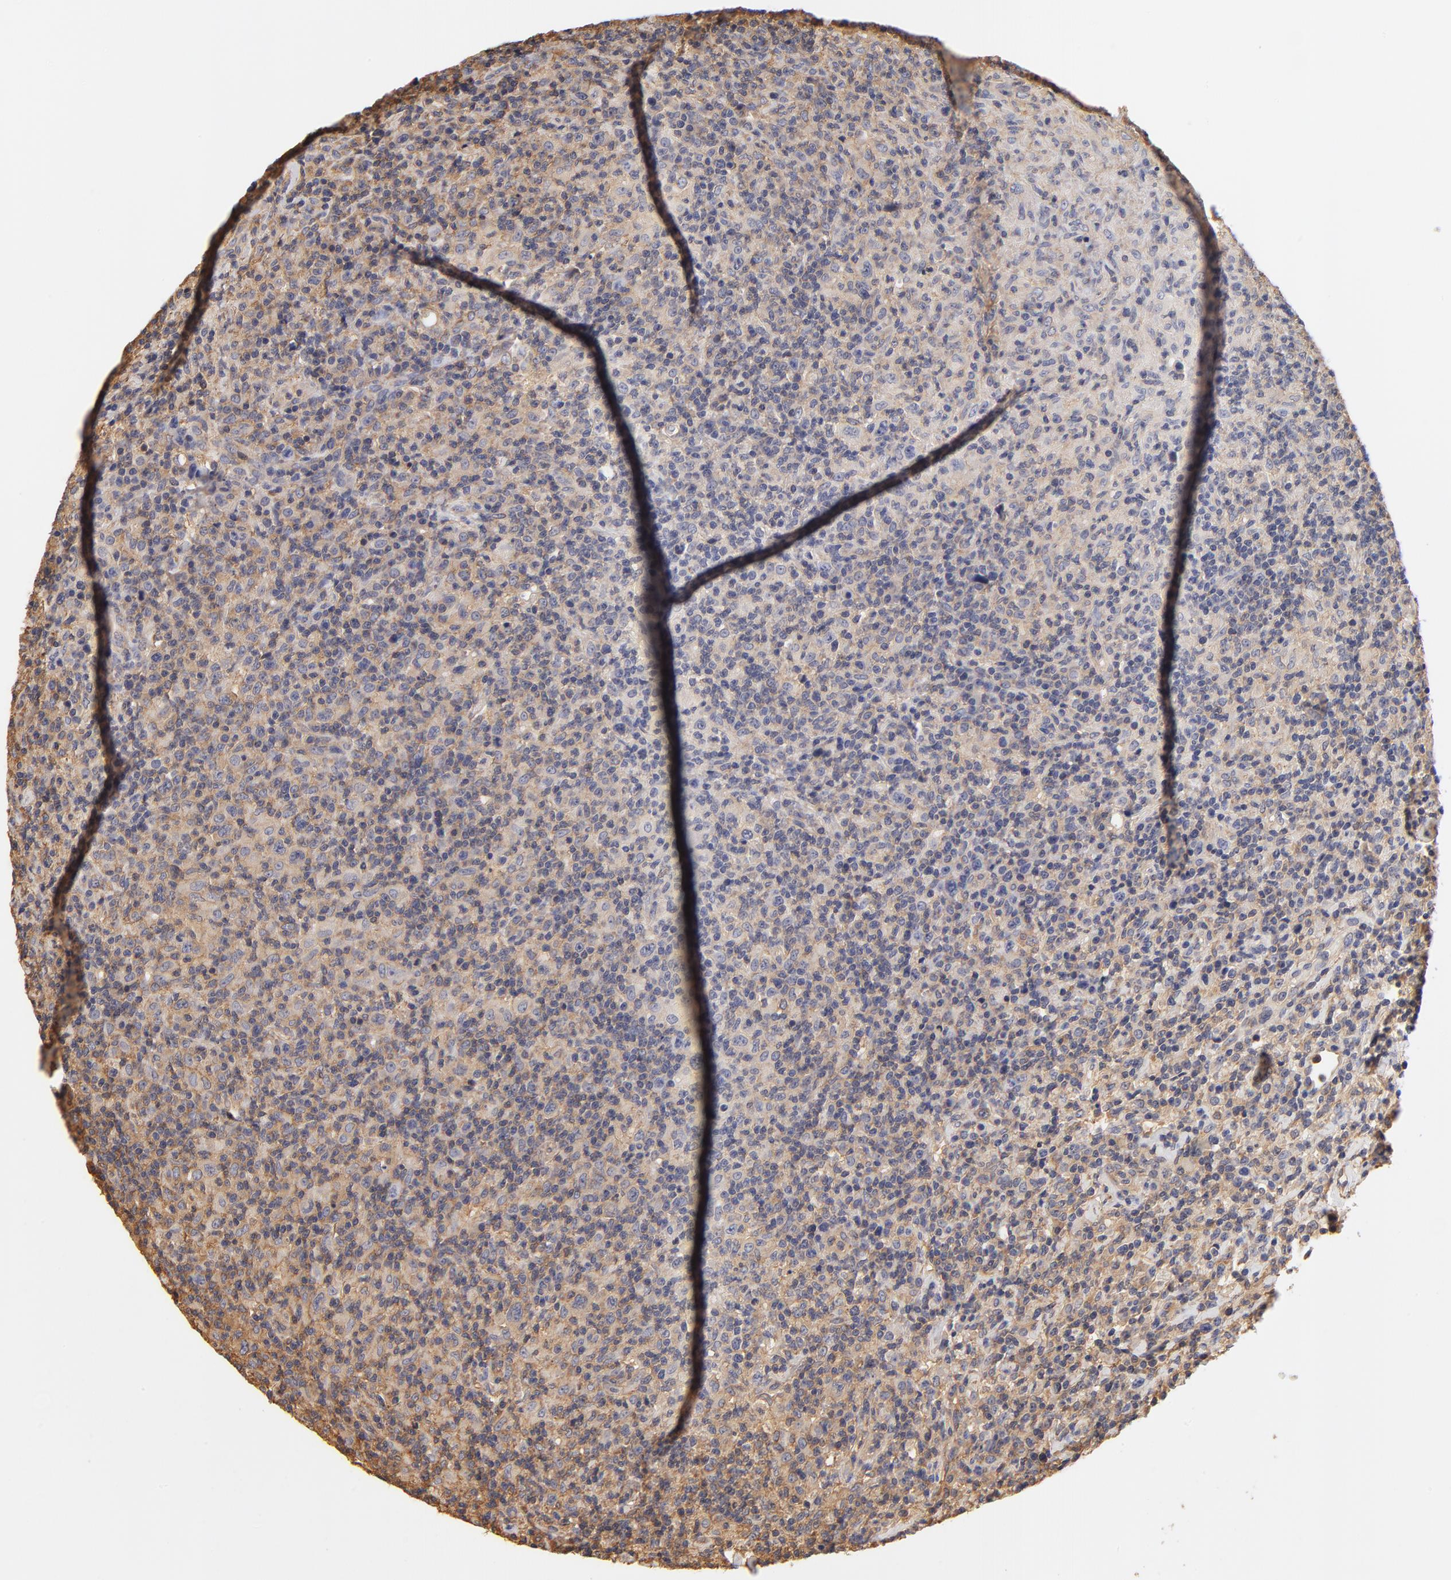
{"staining": {"intensity": "weak", "quantity": "25%-75%", "location": "cytoplasmic/membranous"}, "tissue": "lymphoma", "cell_type": "Tumor cells", "image_type": "cancer", "snomed": [{"axis": "morphology", "description": "Hodgkin's disease, NOS"}, {"axis": "topography", "description": "Lymph node"}], "caption": "Immunohistochemistry (IHC) micrograph of neoplastic tissue: human Hodgkin's disease stained using IHC exhibits low levels of weak protein expression localized specifically in the cytoplasmic/membranous of tumor cells, appearing as a cytoplasmic/membranous brown color.", "gene": "FCMR", "patient": {"sex": "male", "age": 65}}